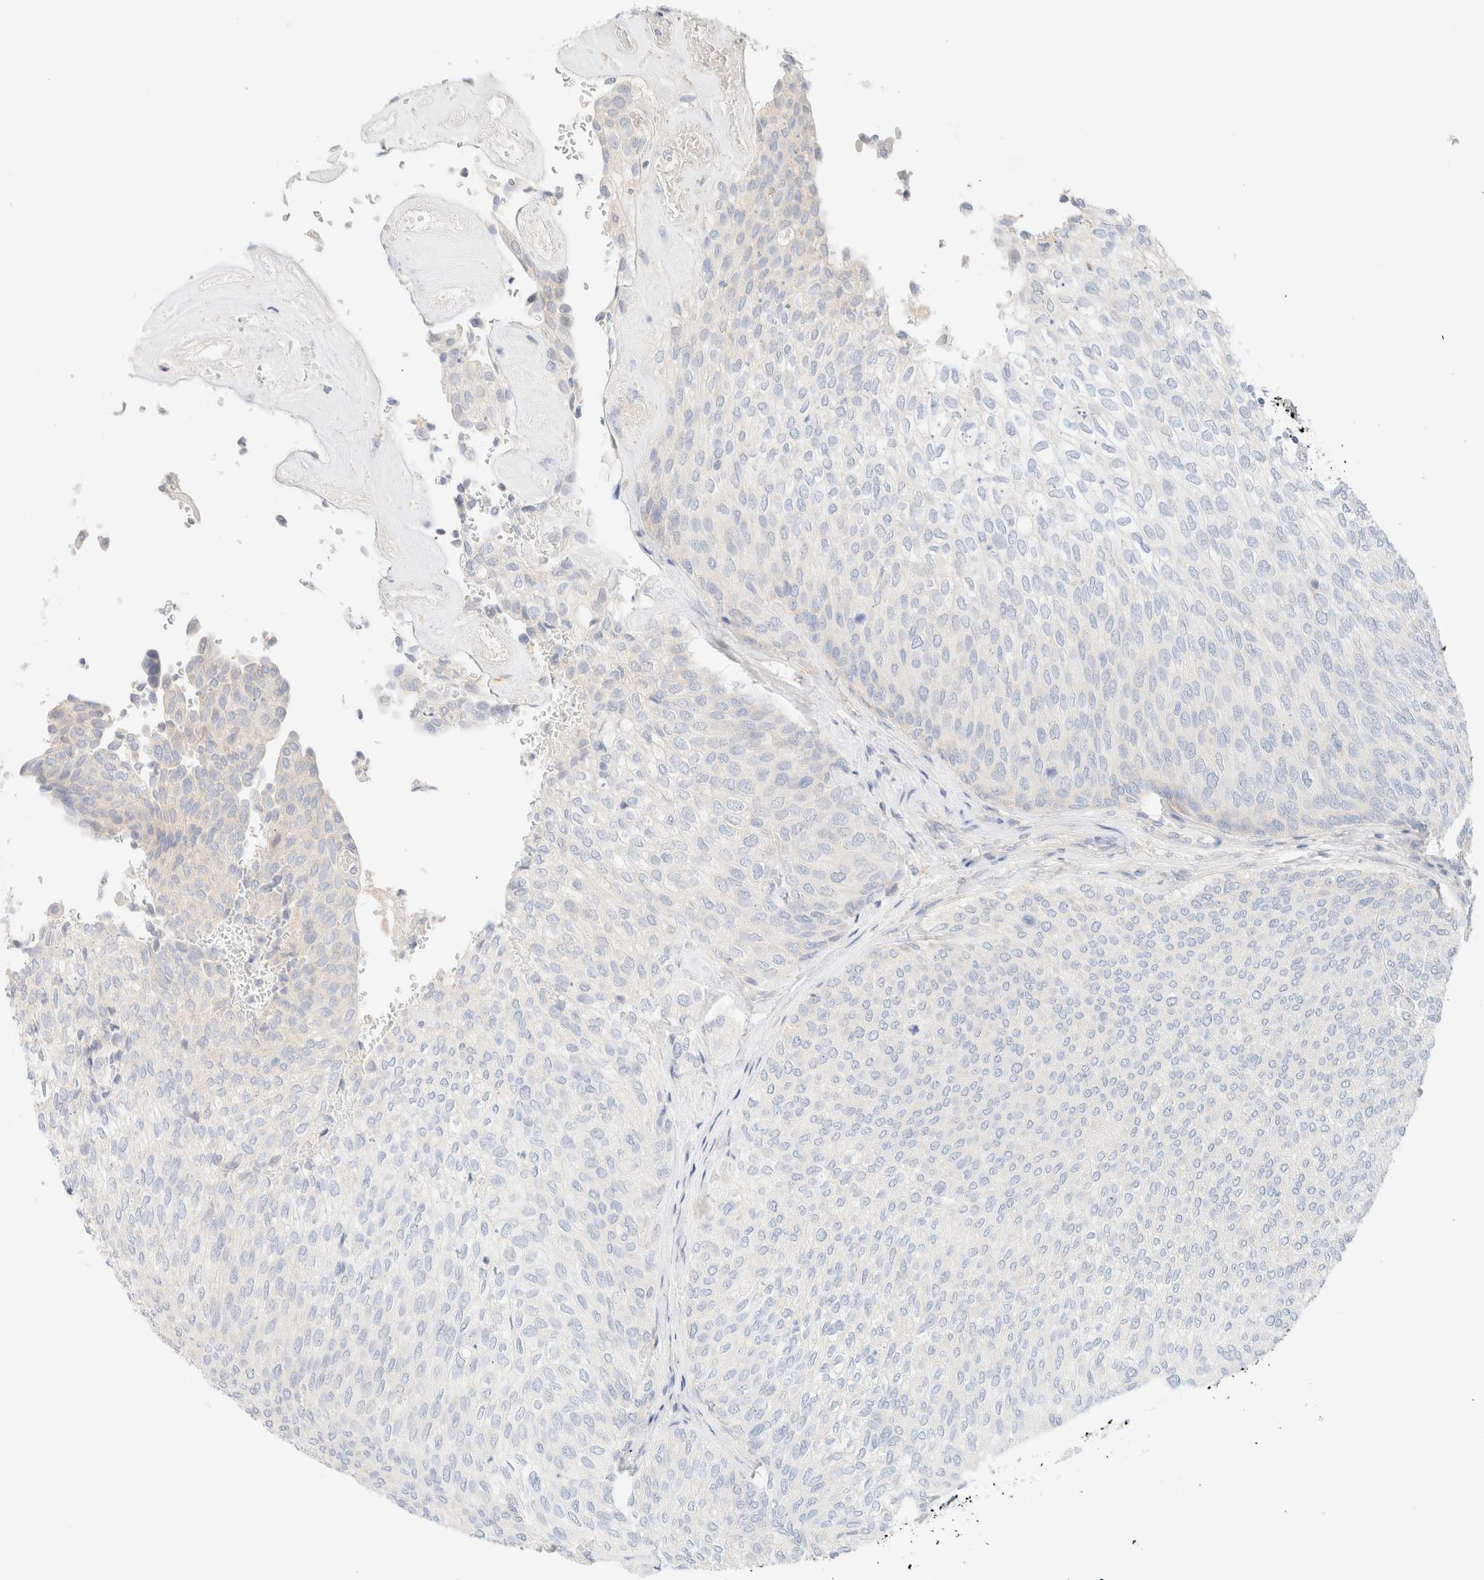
{"staining": {"intensity": "negative", "quantity": "none", "location": "none"}, "tissue": "urothelial cancer", "cell_type": "Tumor cells", "image_type": "cancer", "snomed": [{"axis": "morphology", "description": "Urothelial carcinoma, Low grade"}, {"axis": "topography", "description": "Urinary bladder"}], "caption": "A high-resolution photomicrograph shows IHC staining of low-grade urothelial carcinoma, which displays no significant staining in tumor cells.", "gene": "SARM1", "patient": {"sex": "female", "age": 79}}